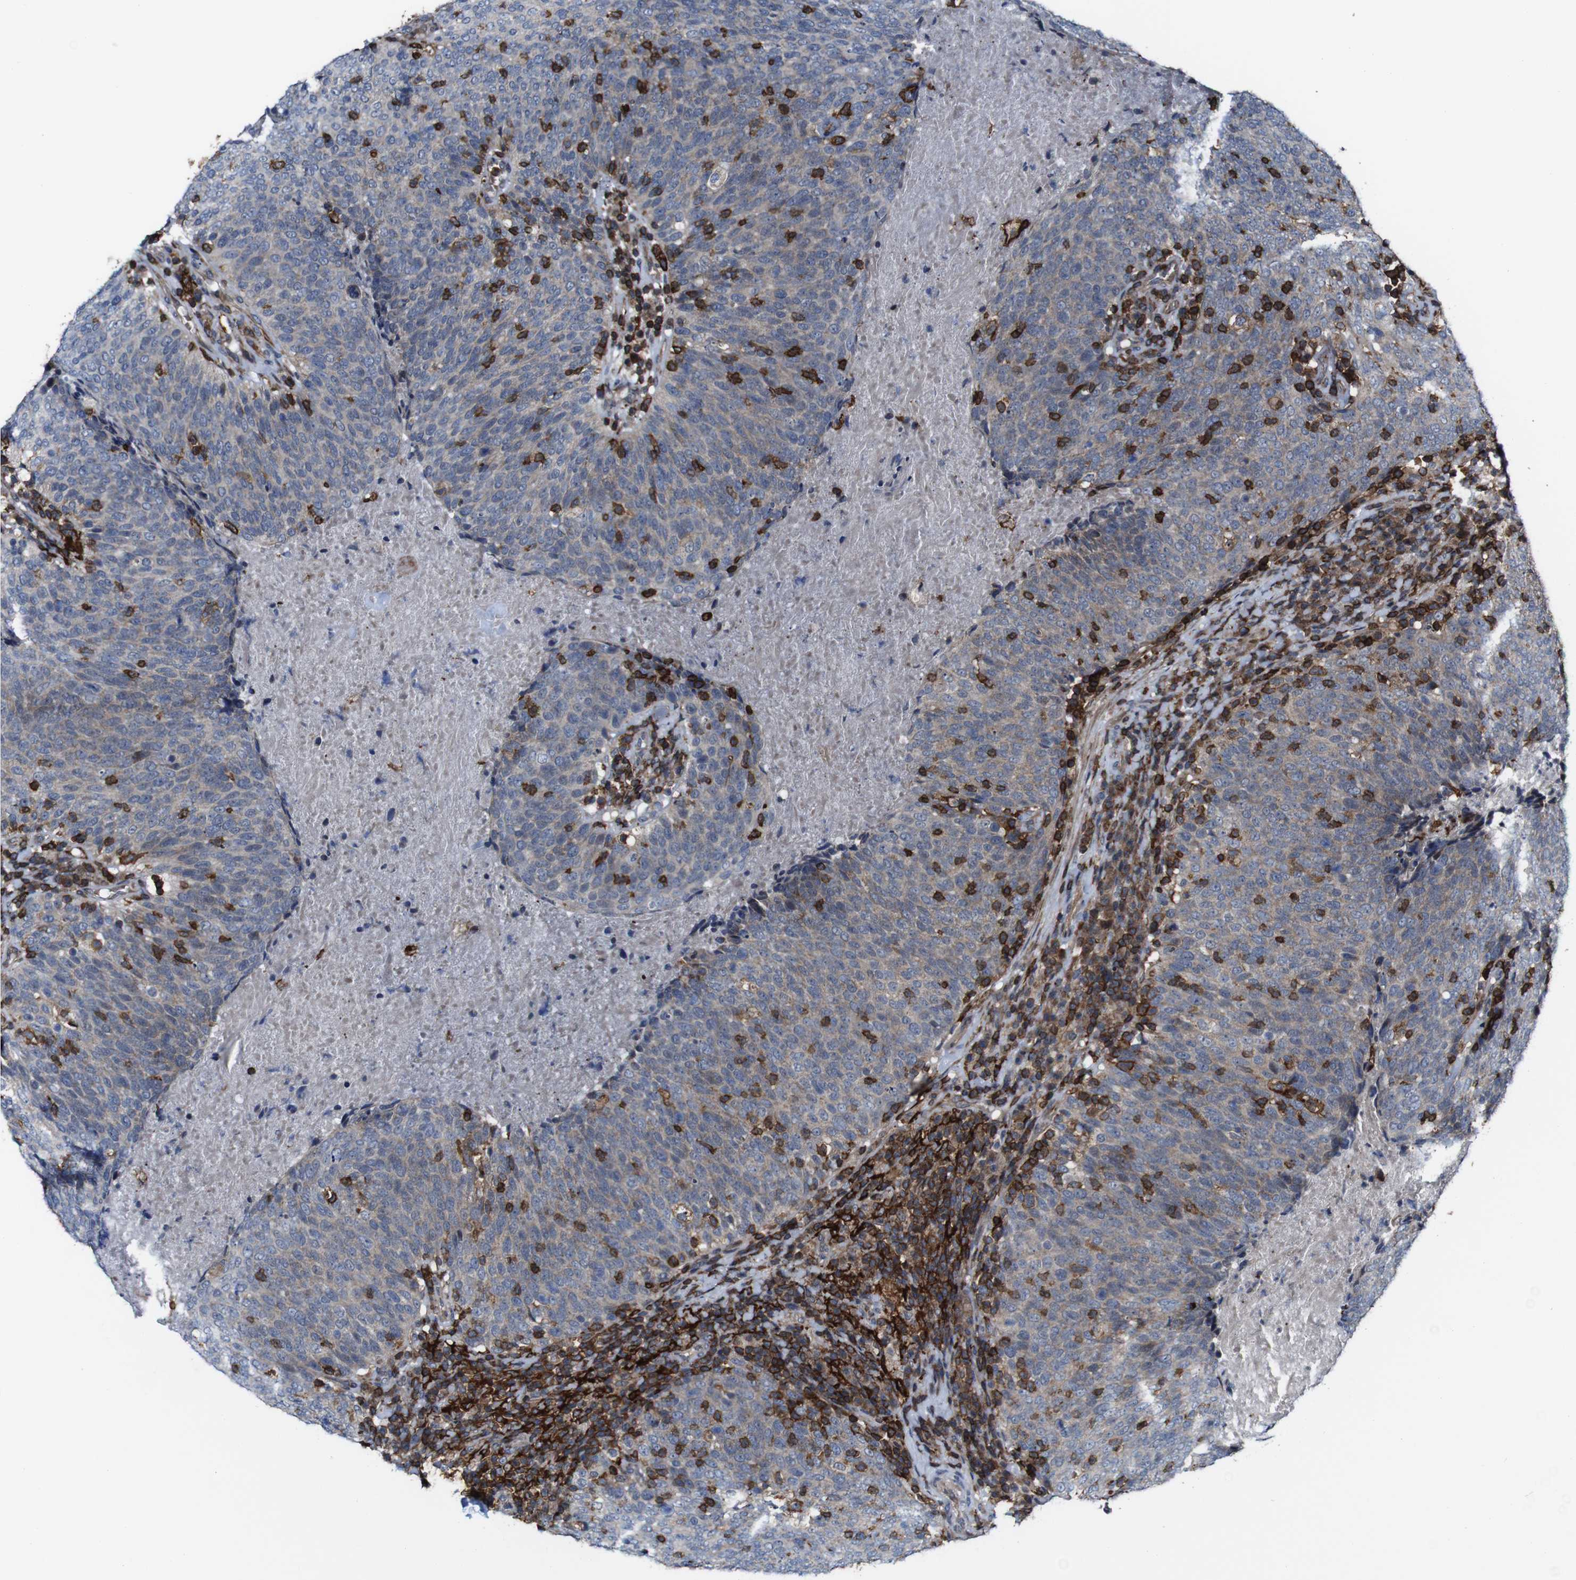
{"staining": {"intensity": "strong", "quantity": "<25%", "location": "cytoplasmic/membranous"}, "tissue": "head and neck cancer", "cell_type": "Tumor cells", "image_type": "cancer", "snomed": [{"axis": "morphology", "description": "Squamous cell carcinoma, NOS"}, {"axis": "morphology", "description": "Squamous cell carcinoma, metastatic, NOS"}, {"axis": "topography", "description": "Lymph node"}, {"axis": "topography", "description": "Head-Neck"}], "caption": "DAB (3,3'-diaminobenzidine) immunohistochemical staining of human metastatic squamous cell carcinoma (head and neck) displays strong cytoplasmic/membranous protein positivity in approximately <25% of tumor cells. The staining is performed using DAB (3,3'-diaminobenzidine) brown chromogen to label protein expression. The nuclei are counter-stained blue using hematoxylin.", "gene": "JAK2", "patient": {"sex": "male", "age": 62}}